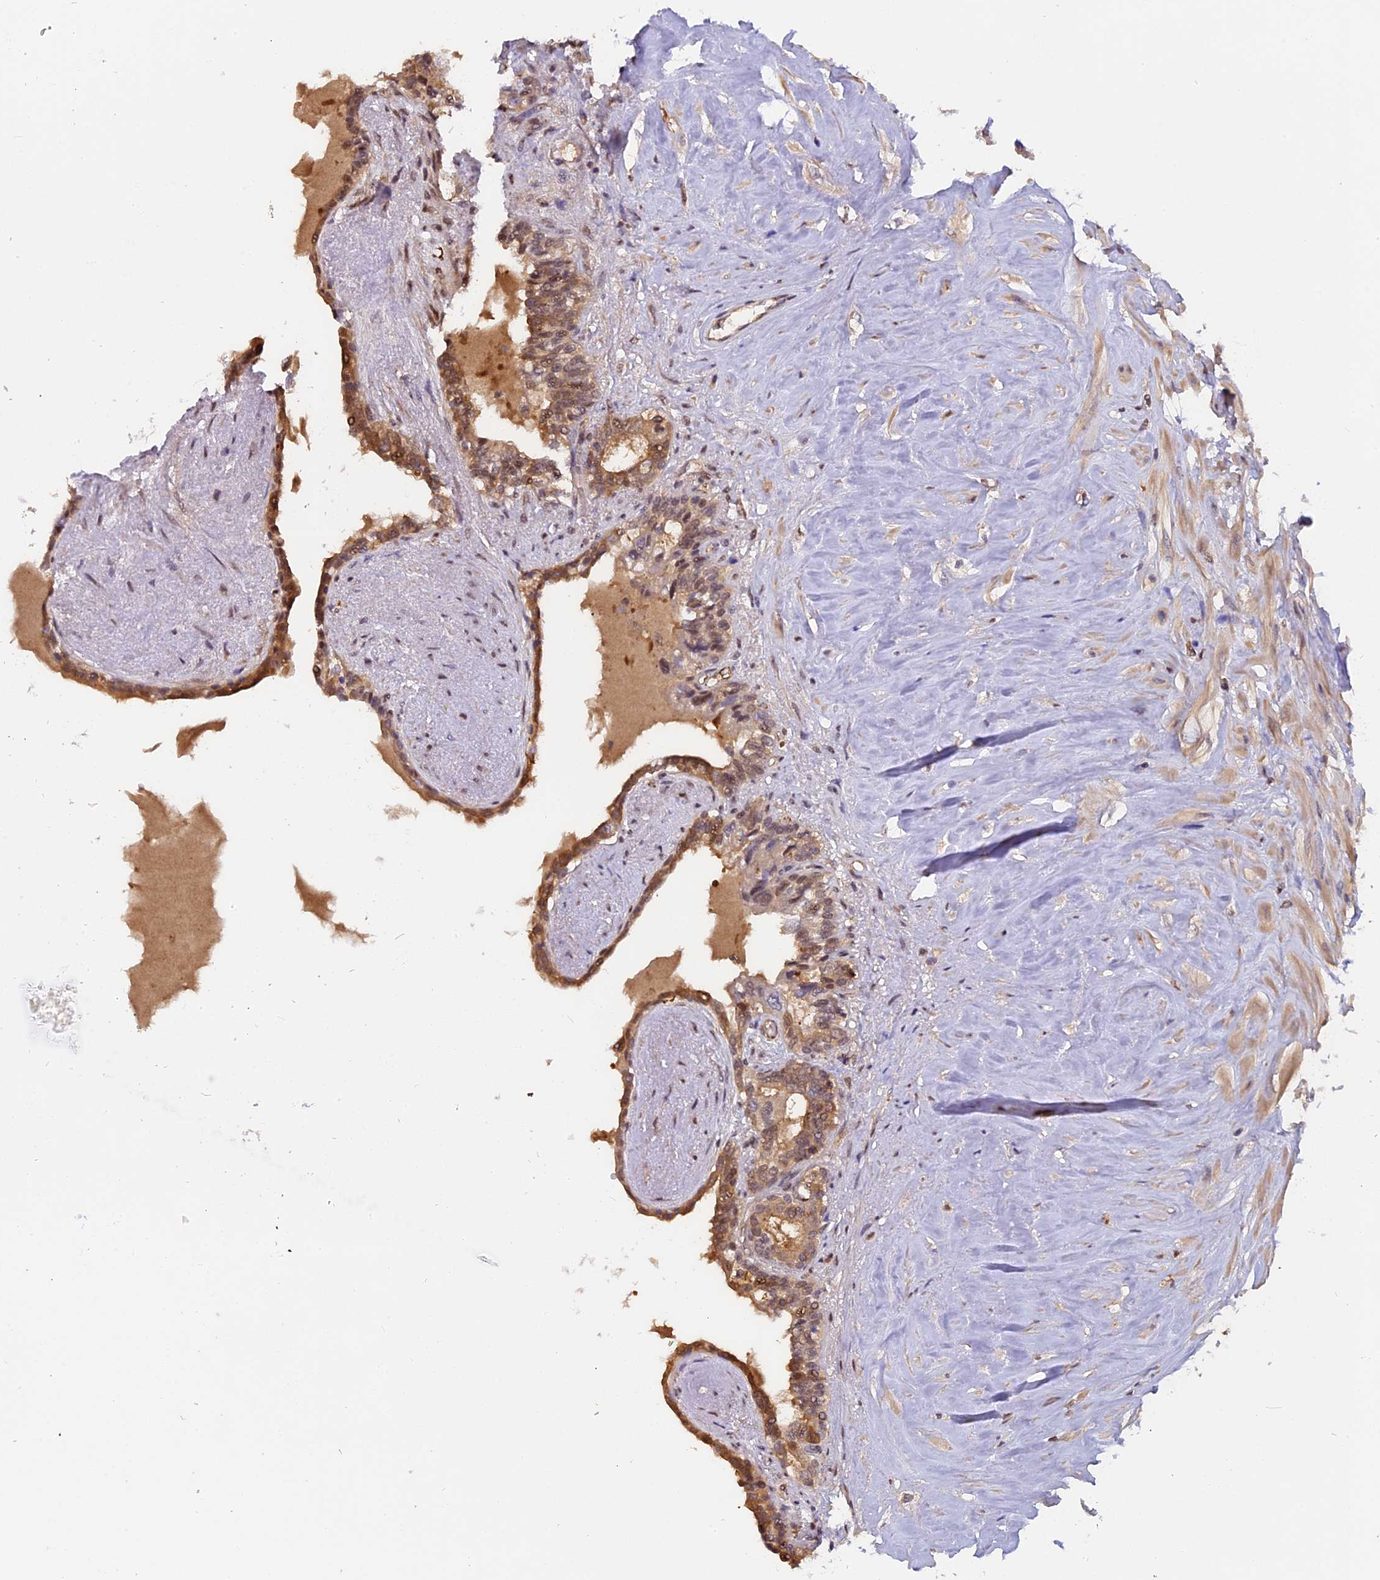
{"staining": {"intensity": "moderate", "quantity": "25%-75%", "location": "cytoplasmic/membranous,nuclear"}, "tissue": "seminal vesicle", "cell_type": "Glandular cells", "image_type": "normal", "snomed": [{"axis": "morphology", "description": "Normal tissue, NOS"}, {"axis": "topography", "description": "Seminal veicle"}], "caption": "Immunohistochemistry image of normal seminal vesicle: seminal vesicle stained using immunohistochemistry exhibits medium levels of moderate protein expression localized specifically in the cytoplasmic/membranous,nuclear of glandular cells, appearing as a cytoplasmic/membranous,nuclear brown color.", "gene": "FAM118B", "patient": {"sex": "male", "age": 63}}